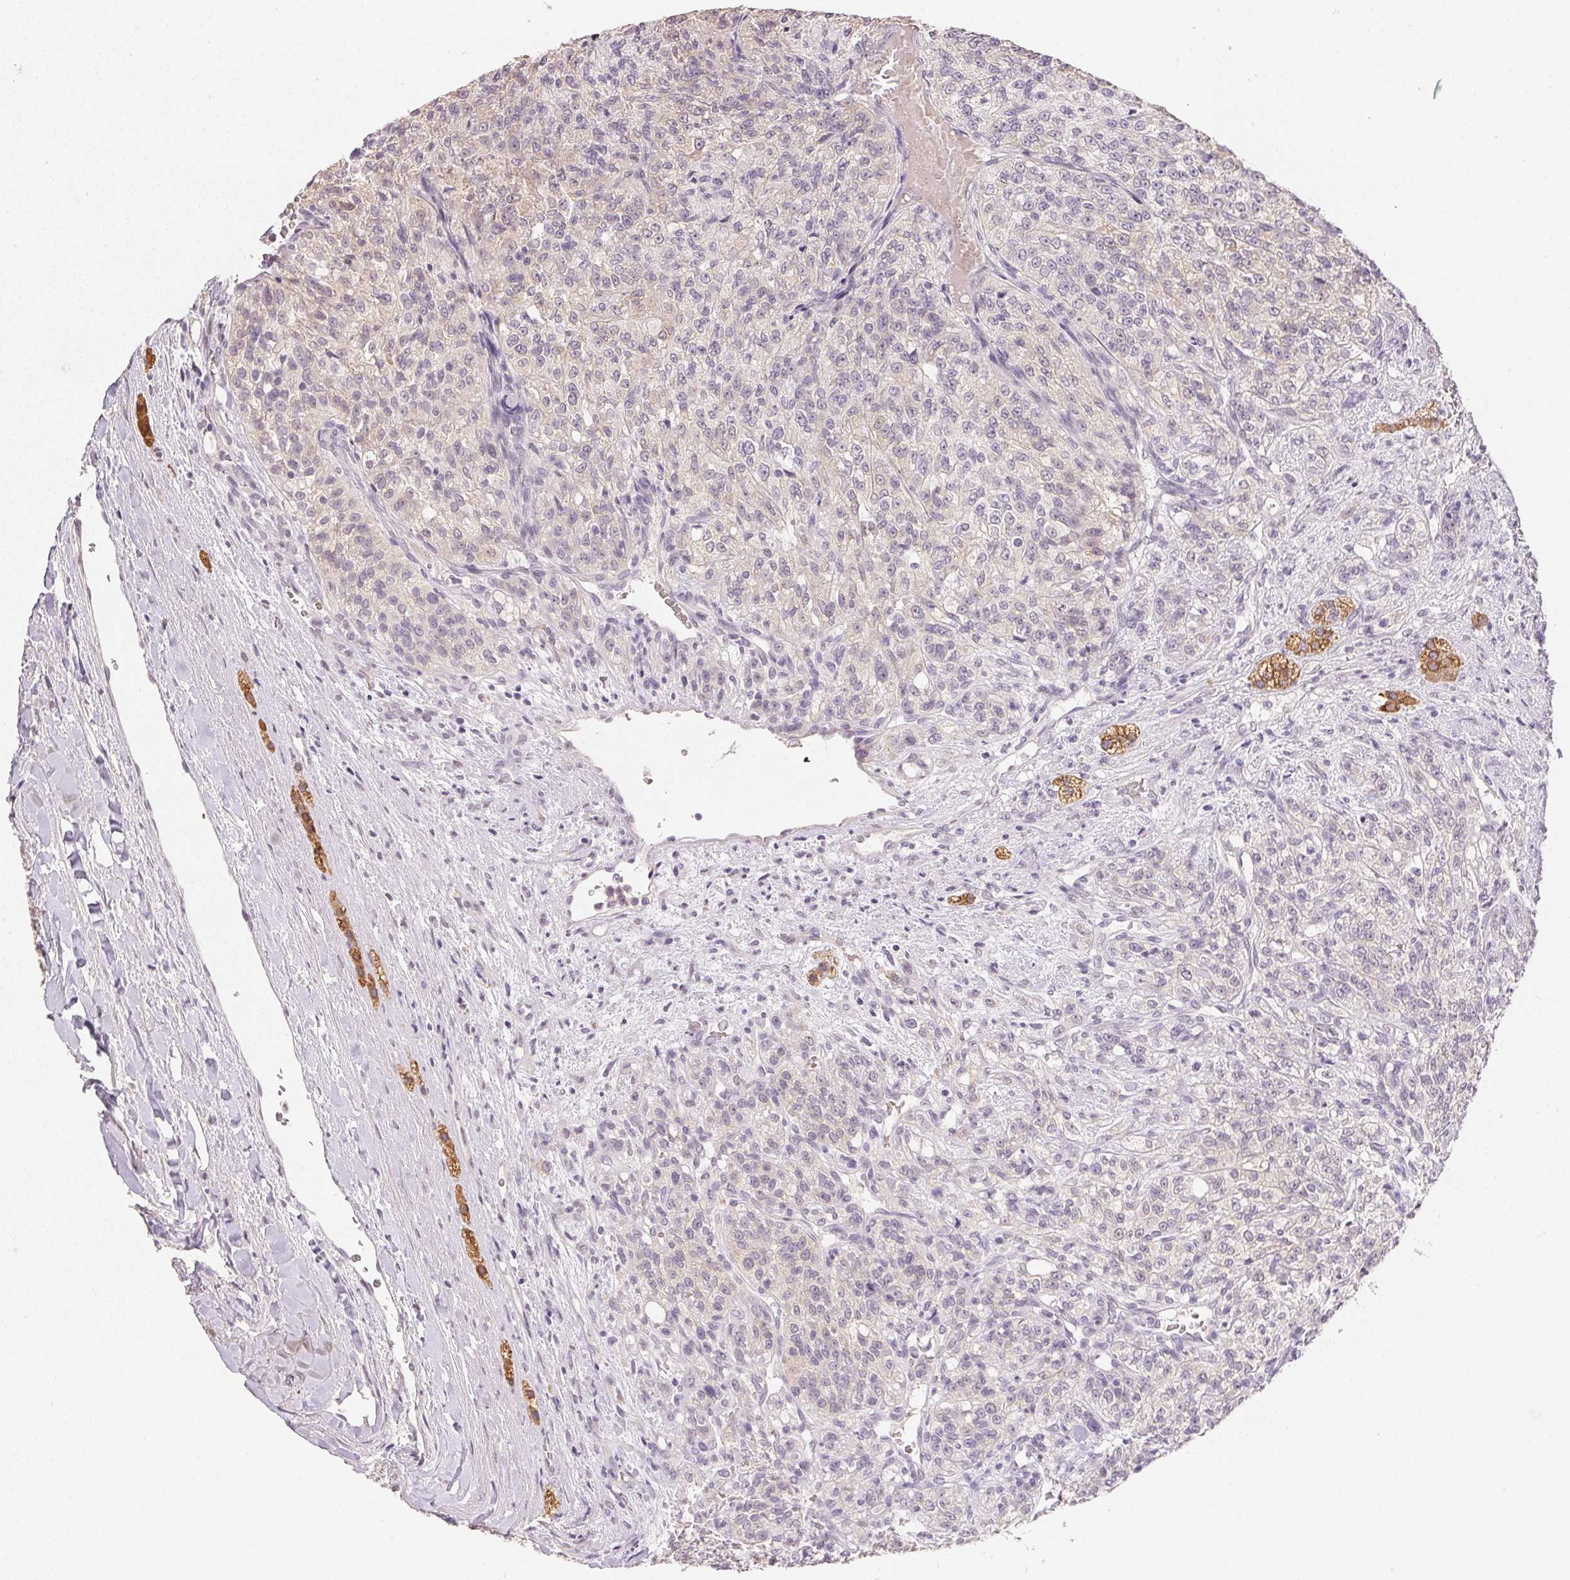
{"staining": {"intensity": "negative", "quantity": "none", "location": "none"}, "tissue": "renal cancer", "cell_type": "Tumor cells", "image_type": "cancer", "snomed": [{"axis": "morphology", "description": "Adenocarcinoma, NOS"}, {"axis": "topography", "description": "Kidney"}], "caption": "Immunohistochemistry (IHC) histopathology image of neoplastic tissue: human renal cancer stained with DAB exhibits no significant protein positivity in tumor cells.", "gene": "DHCR24", "patient": {"sex": "female", "age": 63}}